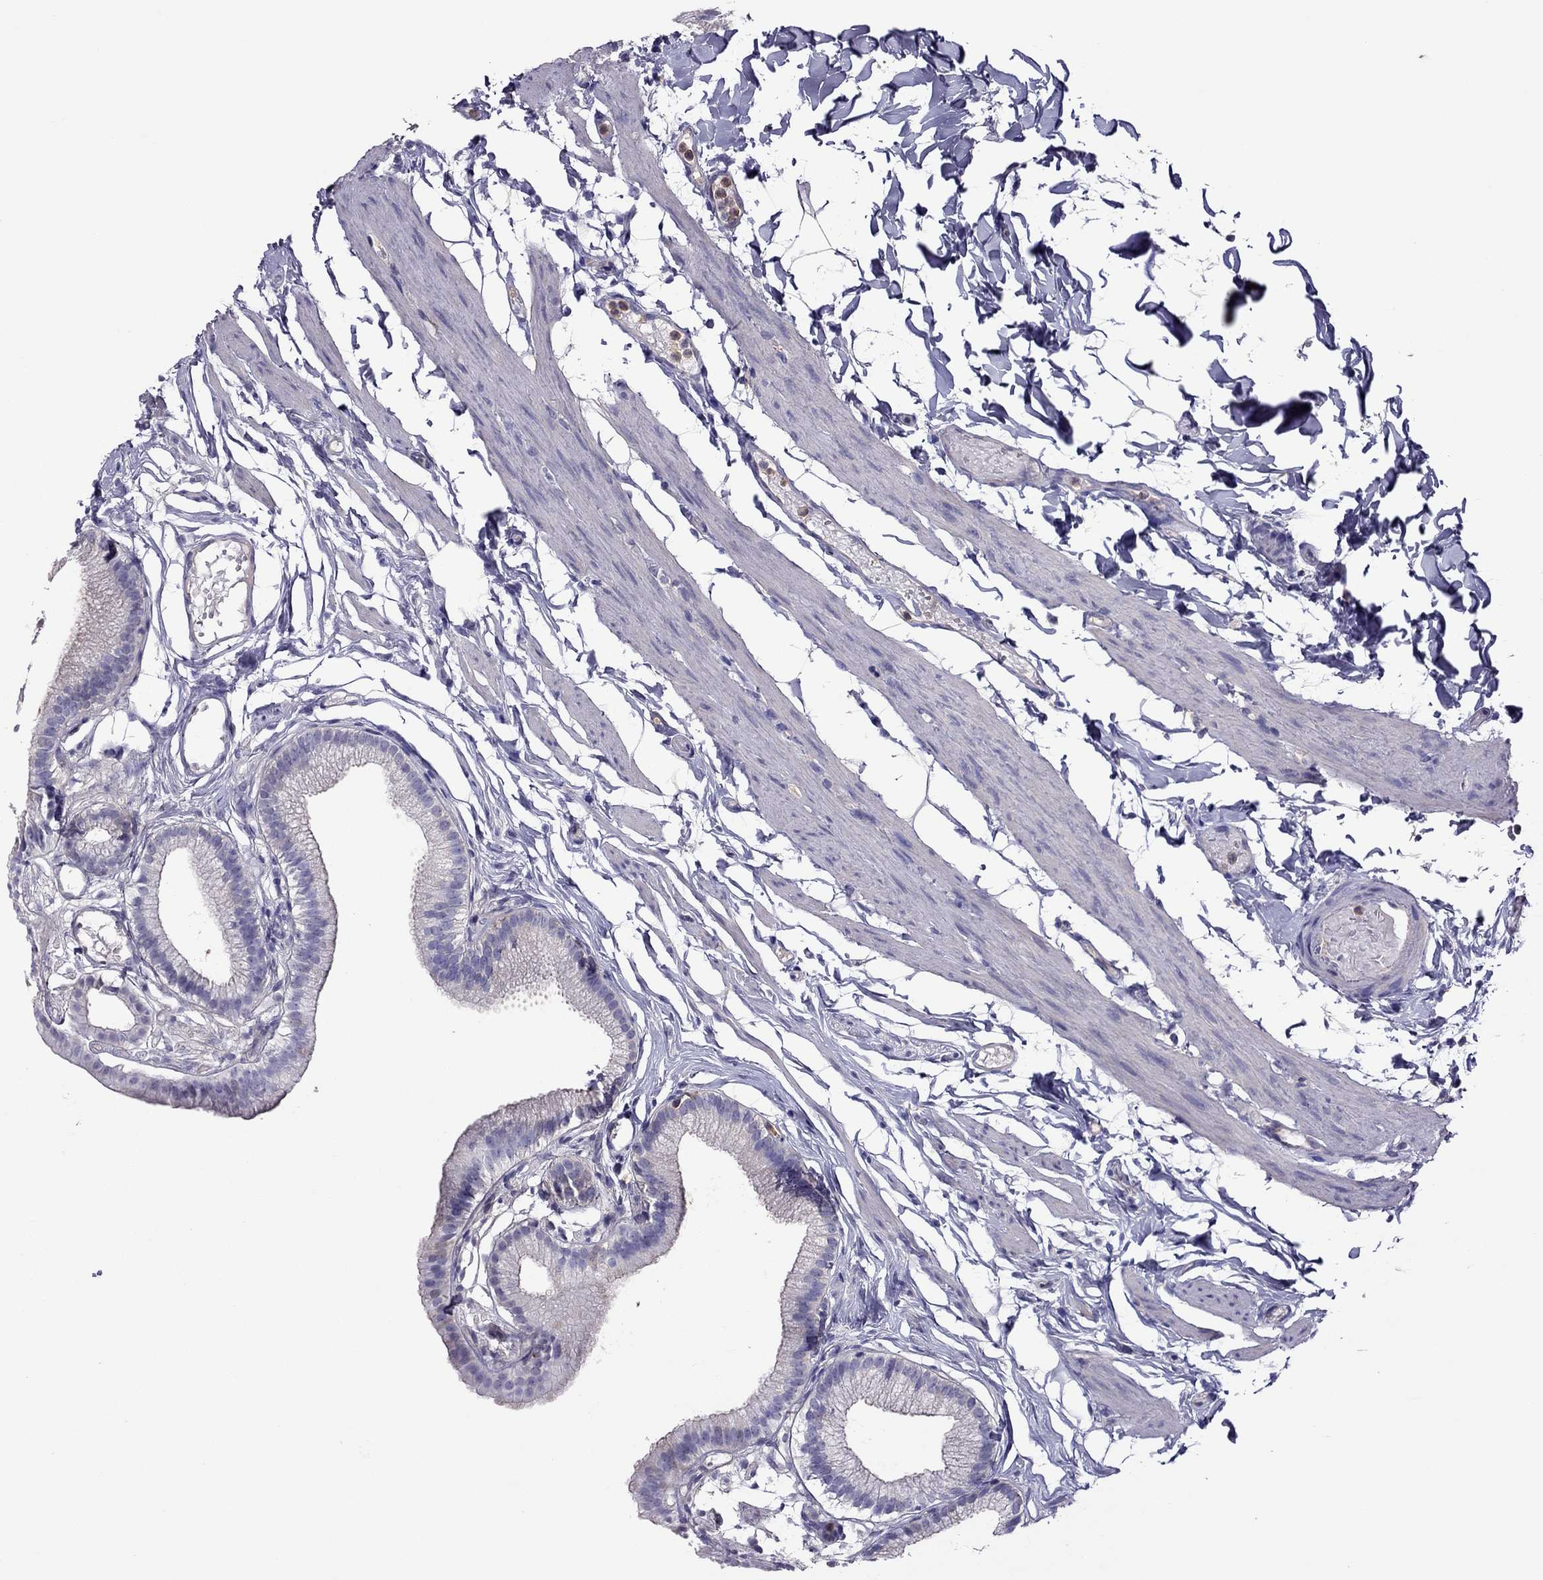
{"staining": {"intensity": "negative", "quantity": "none", "location": "none"}, "tissue": "gallbladder", "cell_type": "Glandular cells", "image_type": "normal", "snomed": [{"axis": "morphology", "description": "Normal tissue, NOS"}, {"axis": "topography", "description": "Gallbladder"}], "caption": "Immunohistochemistry micrograph of benign gallbladder: gallbladder stained with DAB exhibits no significant protein expression in glandular cells. (Immunohistochemistry, brightfield microscopy, high magnification).", "gene": "TEX22", "patient": {"sex": "female", "age": 45}}